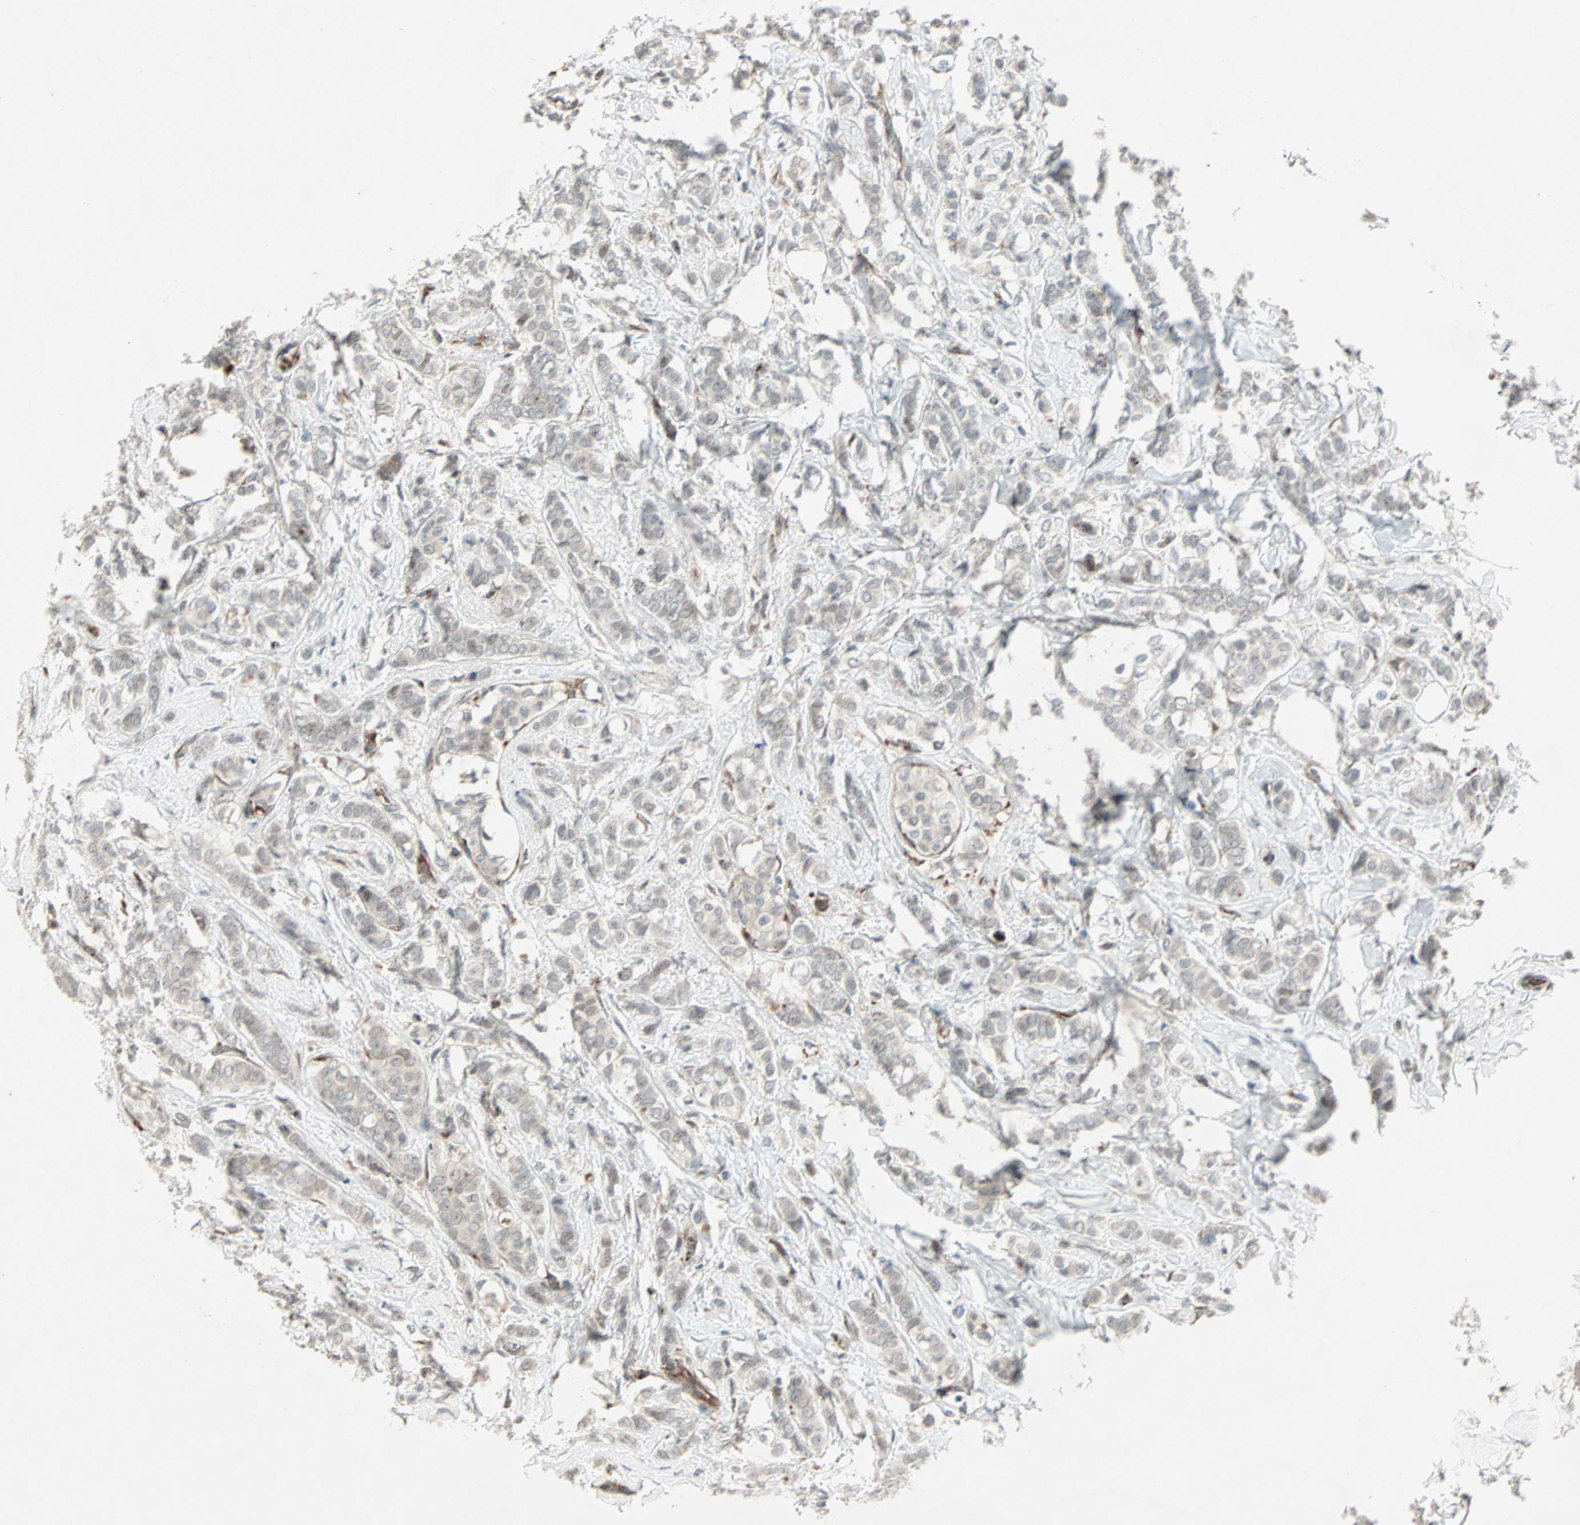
{"staining": {"intensity": "weak", "quantity": ">75%", "location": "cytoplasmic/membranous"}, "tissue": "breast cancer", "cell_type": "Tumor cells", "image_type": "cancer", "snomed": [{"axis": "morphology", "description": "Lobular carcinoma"}, {"axis": "topography", "description": "Breast"}], "caption": "Immunohistochemical staining of breast lobular carcinoma shows low levels of weak cytoplasmic/membranous positivity in about >75% of tumor cells.", "gene": "ZNF37A", "patient": {"sex": "female", "age": 60}}